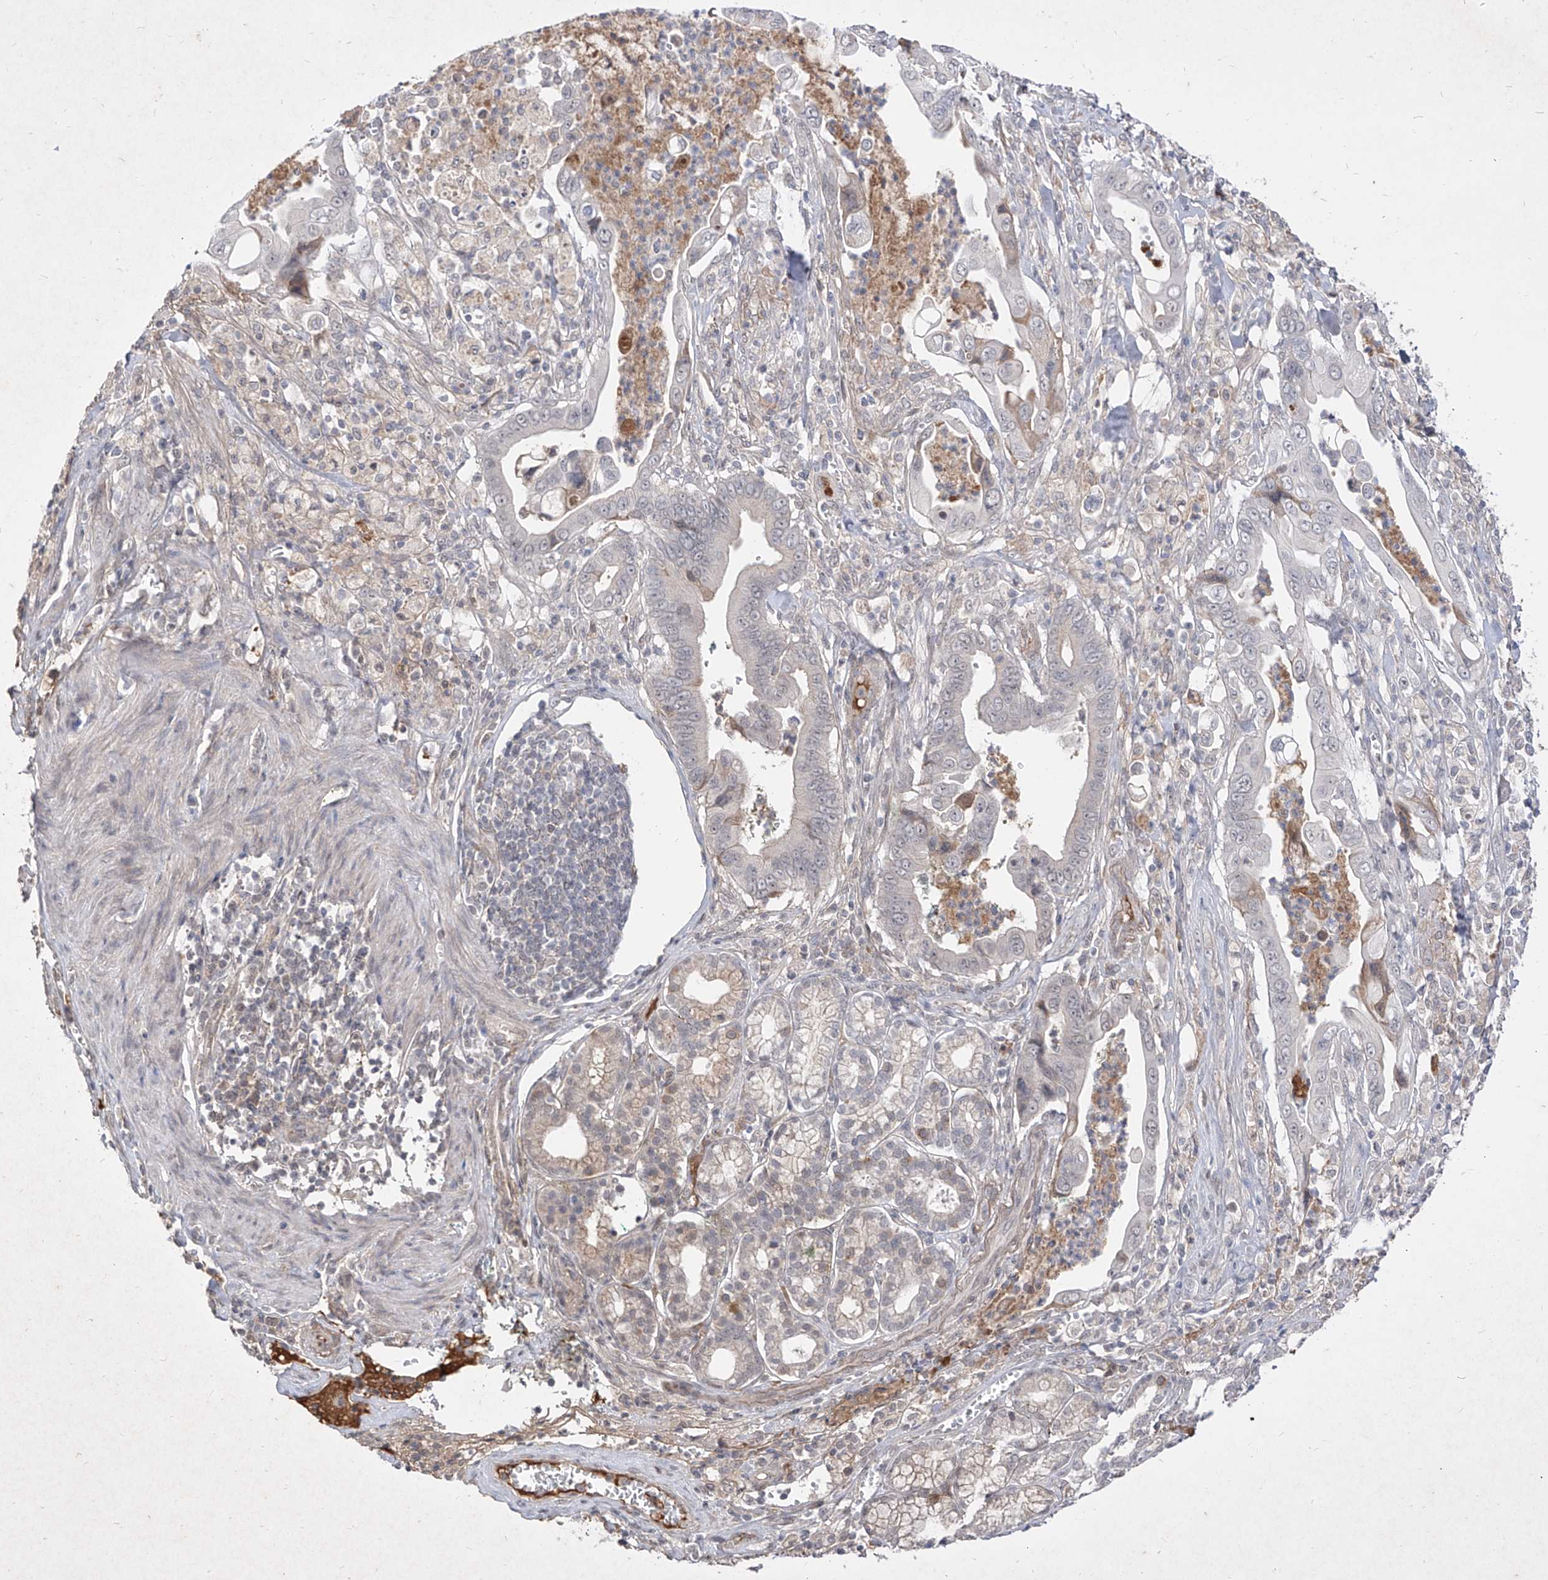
{"staining": {"intensity": "negative", "quantity": "none", "location": "none"}, "tissue": "pancreatic cancer", "cell_type": "Tumor cells", "image_type": "cancer", "snomed": [{"axis": "morphology", "description": "Adenocarcinoma, NOS"}, {"axis": "topography", "description": "Pancreas"}], "caption": "A micrograph of pancreatic cancer stained for a protein shows no brown staining in tumor cells.", "gene": "C4A", "patient": {"sex": "male", "age": 78}}